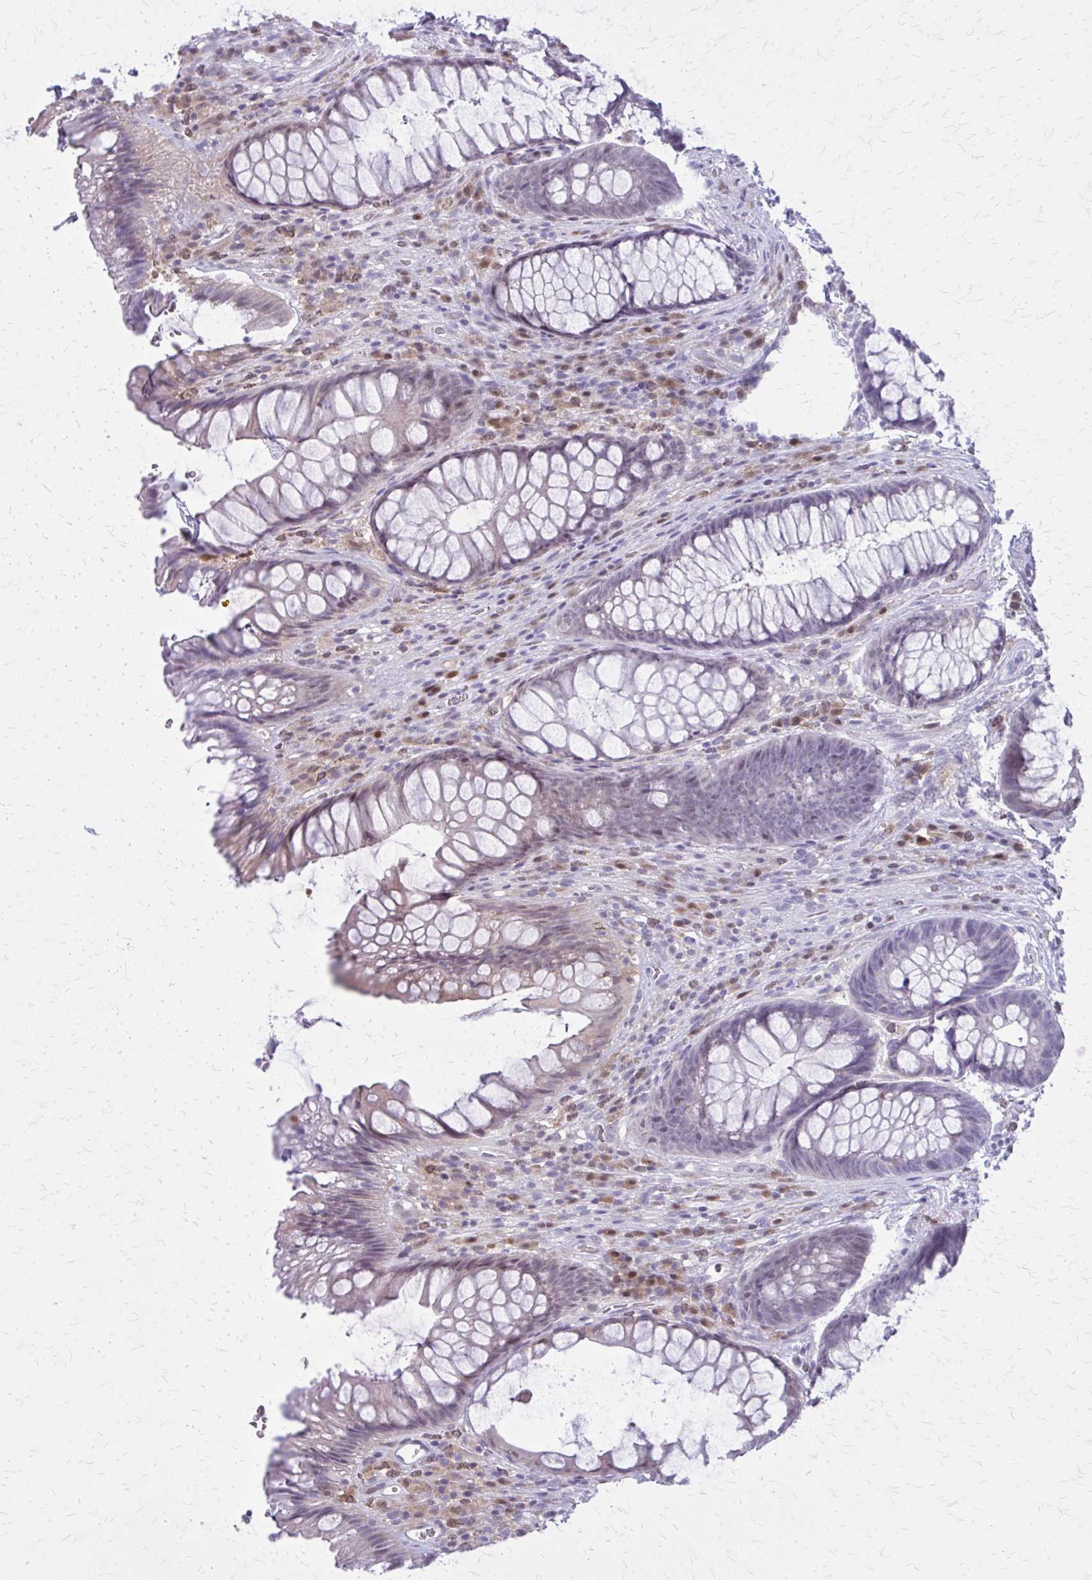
{"staining": {"intensity": "negative", "quantity": "none", "location": "none"}, "tissue": "rectum", "cell_type": "Glandular cells", "image_type": "normal", "snomed": [{"axis": "morphology", "description": "Normal tissue, NOS"}, {"axis": "topography", "description": "Rectum"}], "caption": "An immunohistochemistry (IHC) micrograph of normal rectum is shown. There is no staining in glandular cells of rectum.", "gene": "GLRX", "patient": {"sex": "male", "age": 53}}